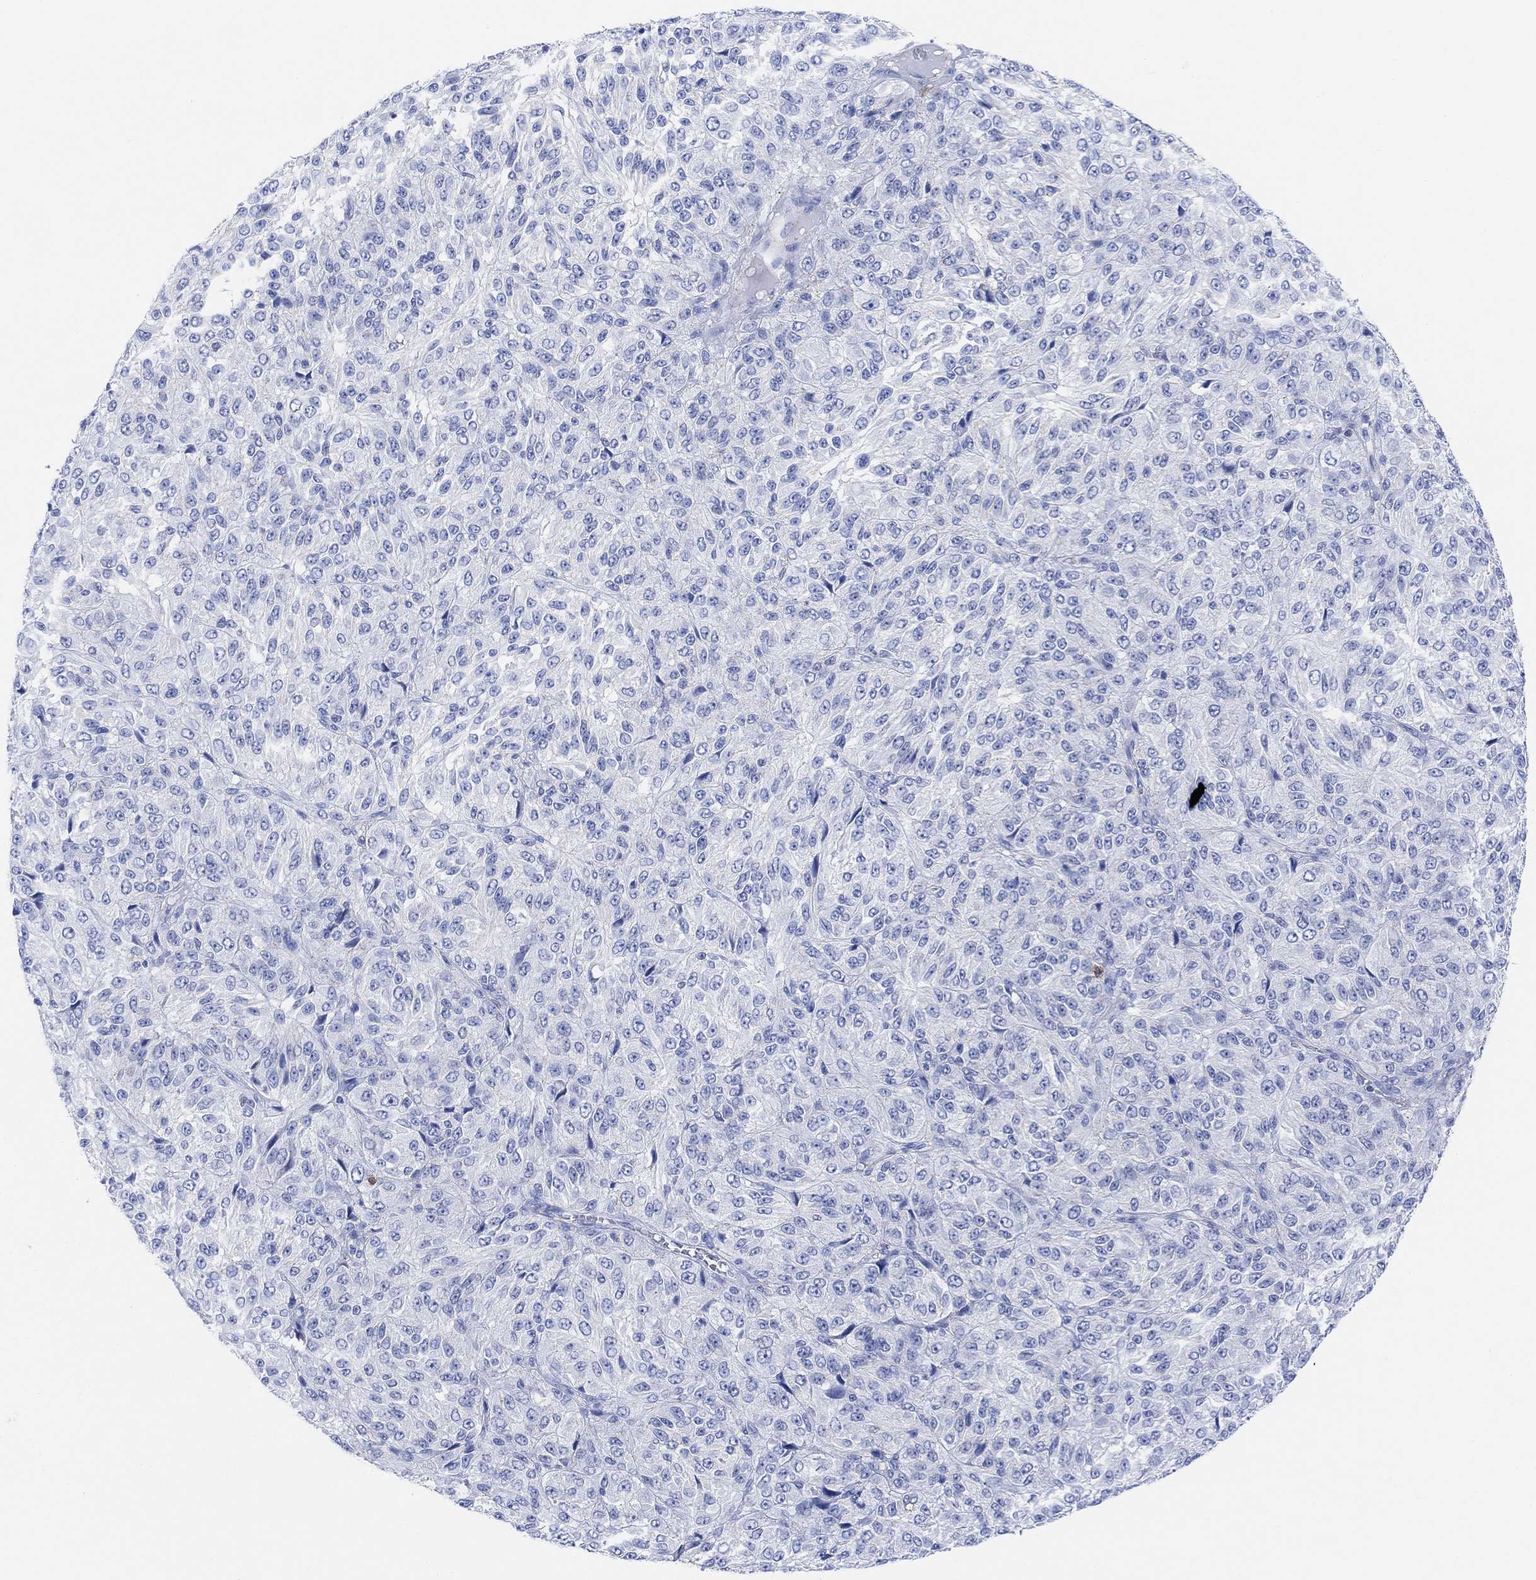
{"staining": {"intensity": "negative", "quantity": "none", "location": "none"}, "tissue": "melanoma", "cell_type": "Tumor cells", "image_type": "cancer", "snomed": [{"axis": "morphology", "description": "Malignant melanoma, Metastatic site"}, {"axis": "topography", "description": "Brain"}], "caption": "DAB (3,3'-diaminobenzidine) immunohistochemical staining of malignant melanoma (metastatic site) displays no significant expression in tumor cells. (Immunohistochemistry, brightfield microscopy, high magnification).", "gene": "GPR65", "patient": {"sex": "female", "age": 56}}